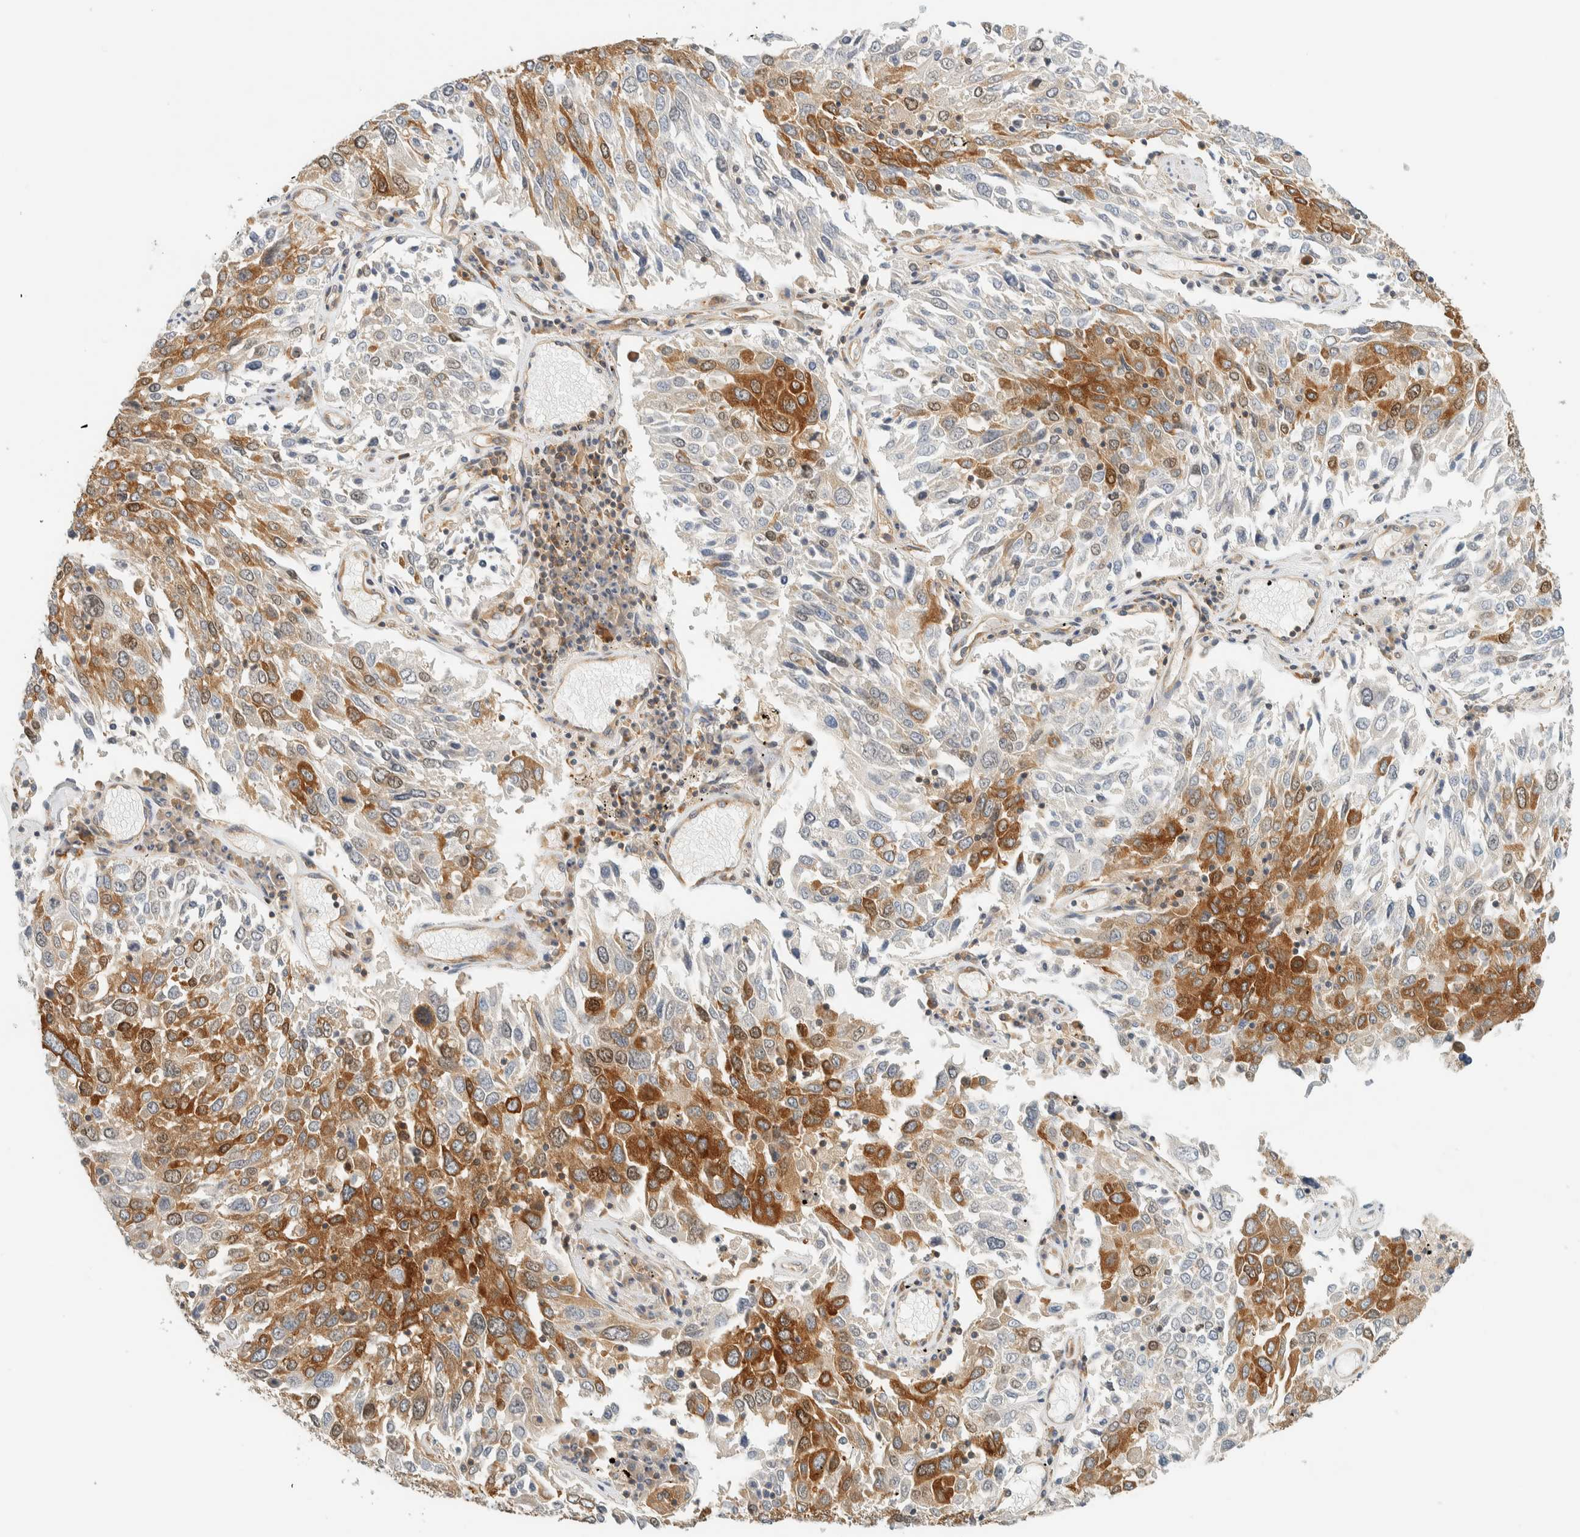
{"staining": {"intensity": "moderate", "quantity": "25%-75%", "location": "cytoplasmic/membranous"}, "tissue": "lung cancer", "cell_type": "Tumor cells", "image_type": "cancer", "snomed": [{"axis": "morphology", "description": "Squamous cell carcinoma, NOS"}, {"axis": "topography", "description": "Lung"}], "caption": "Lung cancer (squamous cell carcinoma) tissue reveals moderate cytoplasmic/membranous staining in about 25%-75% of tumor cells, visualized by immunohistochemistry.", "gene": "ARFGEF1", "patient": {"sex": "male", "age": 65}}